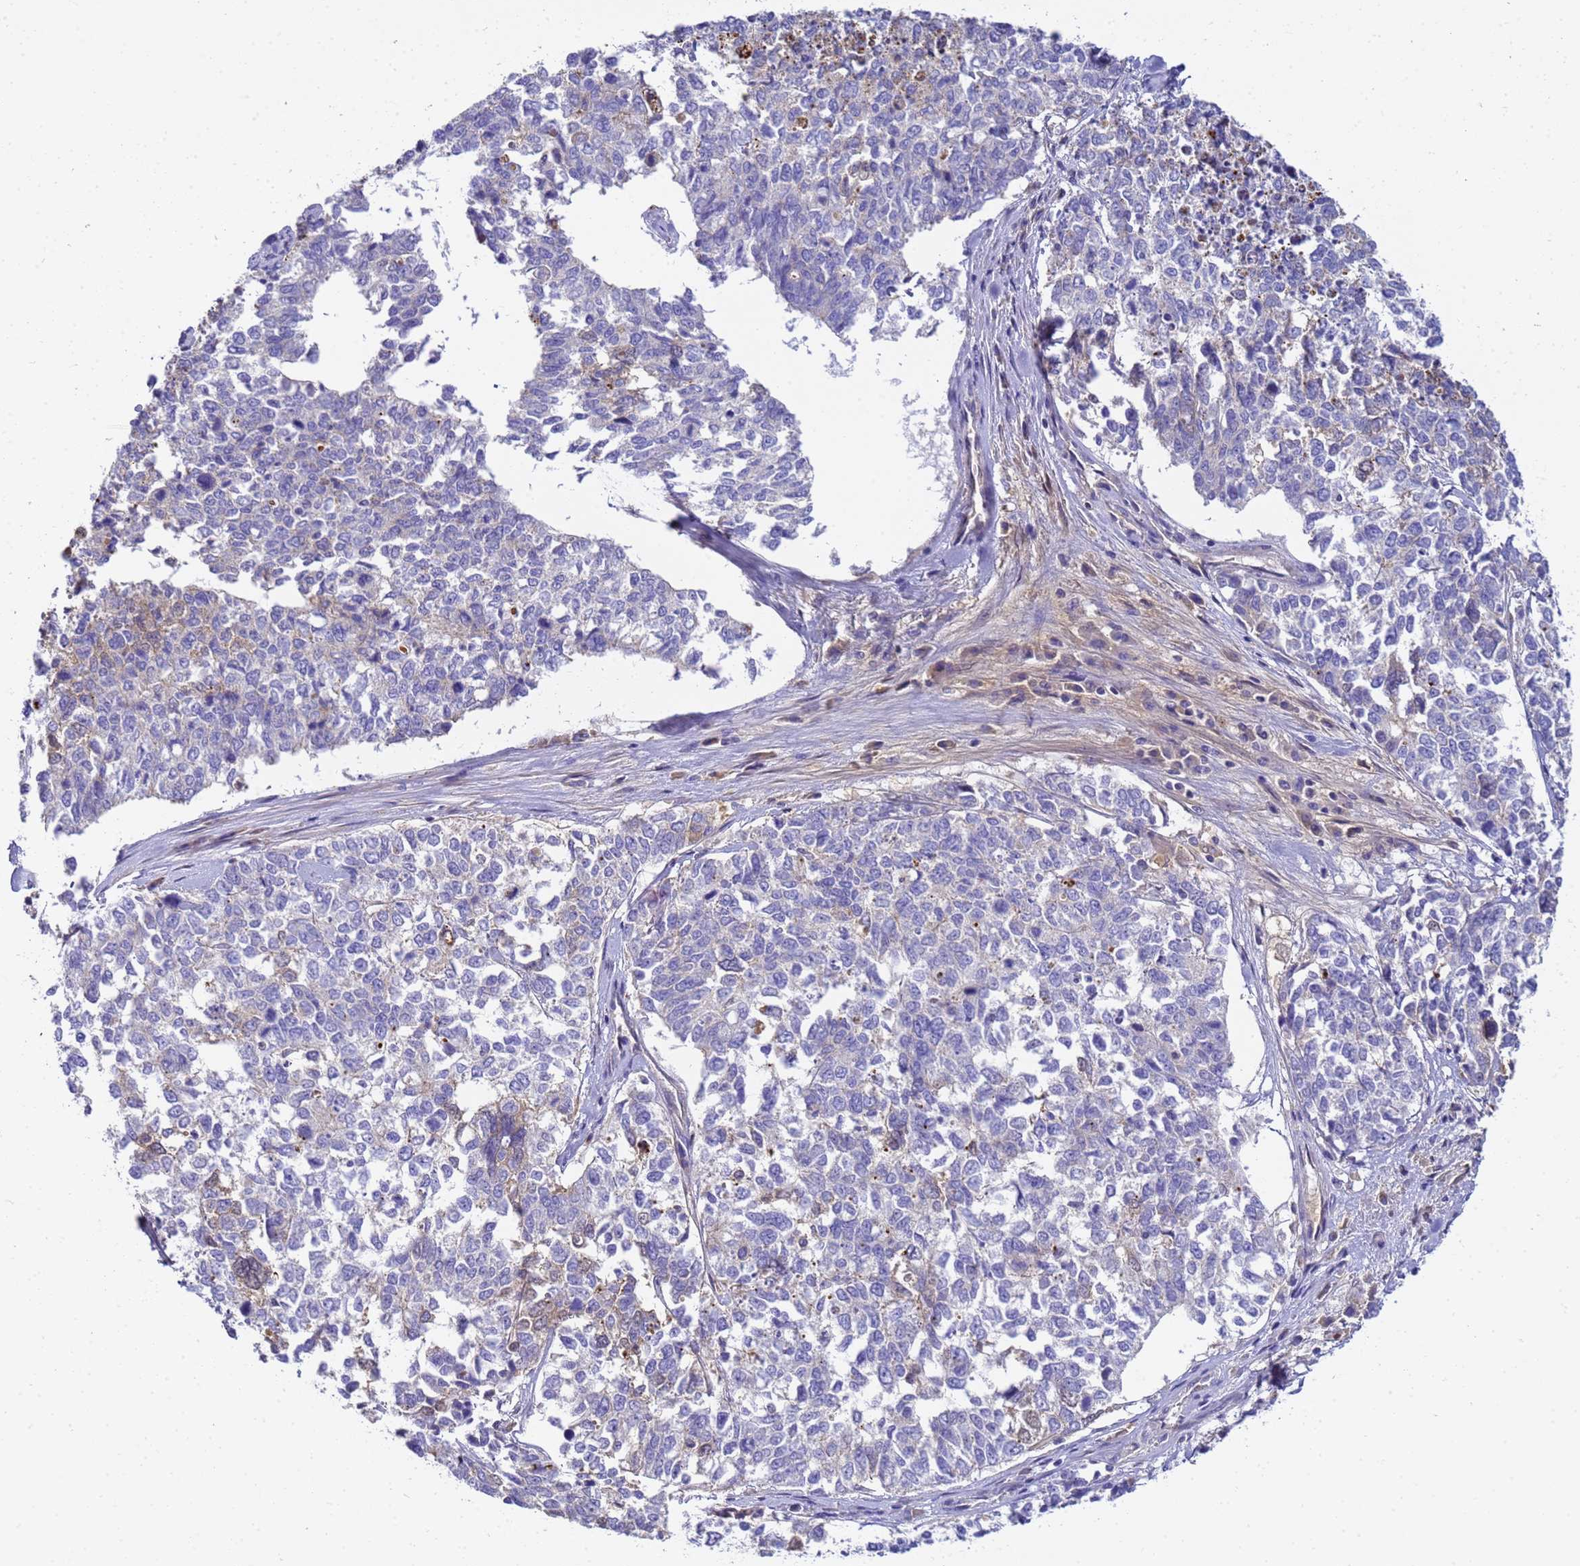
{"staining": {"intensity": "negative", "quantity": "none", "location": "none"}, "tissue": "cervical cancer", "cell_type": "Tumor cells", "image_type": "cancer", "snomed": [{"axis": "morphology", "description": "Squamous cell carcinoma, NOS"}, {"axis": "topography", "description": "Cervix"}], "caption": "IHC of human cervical cancer (squamous cell carcinoma) demonstrates no expression in tumor cells.", "gene": "TBCD", "patient": {"sex": "female", "age": 63}}